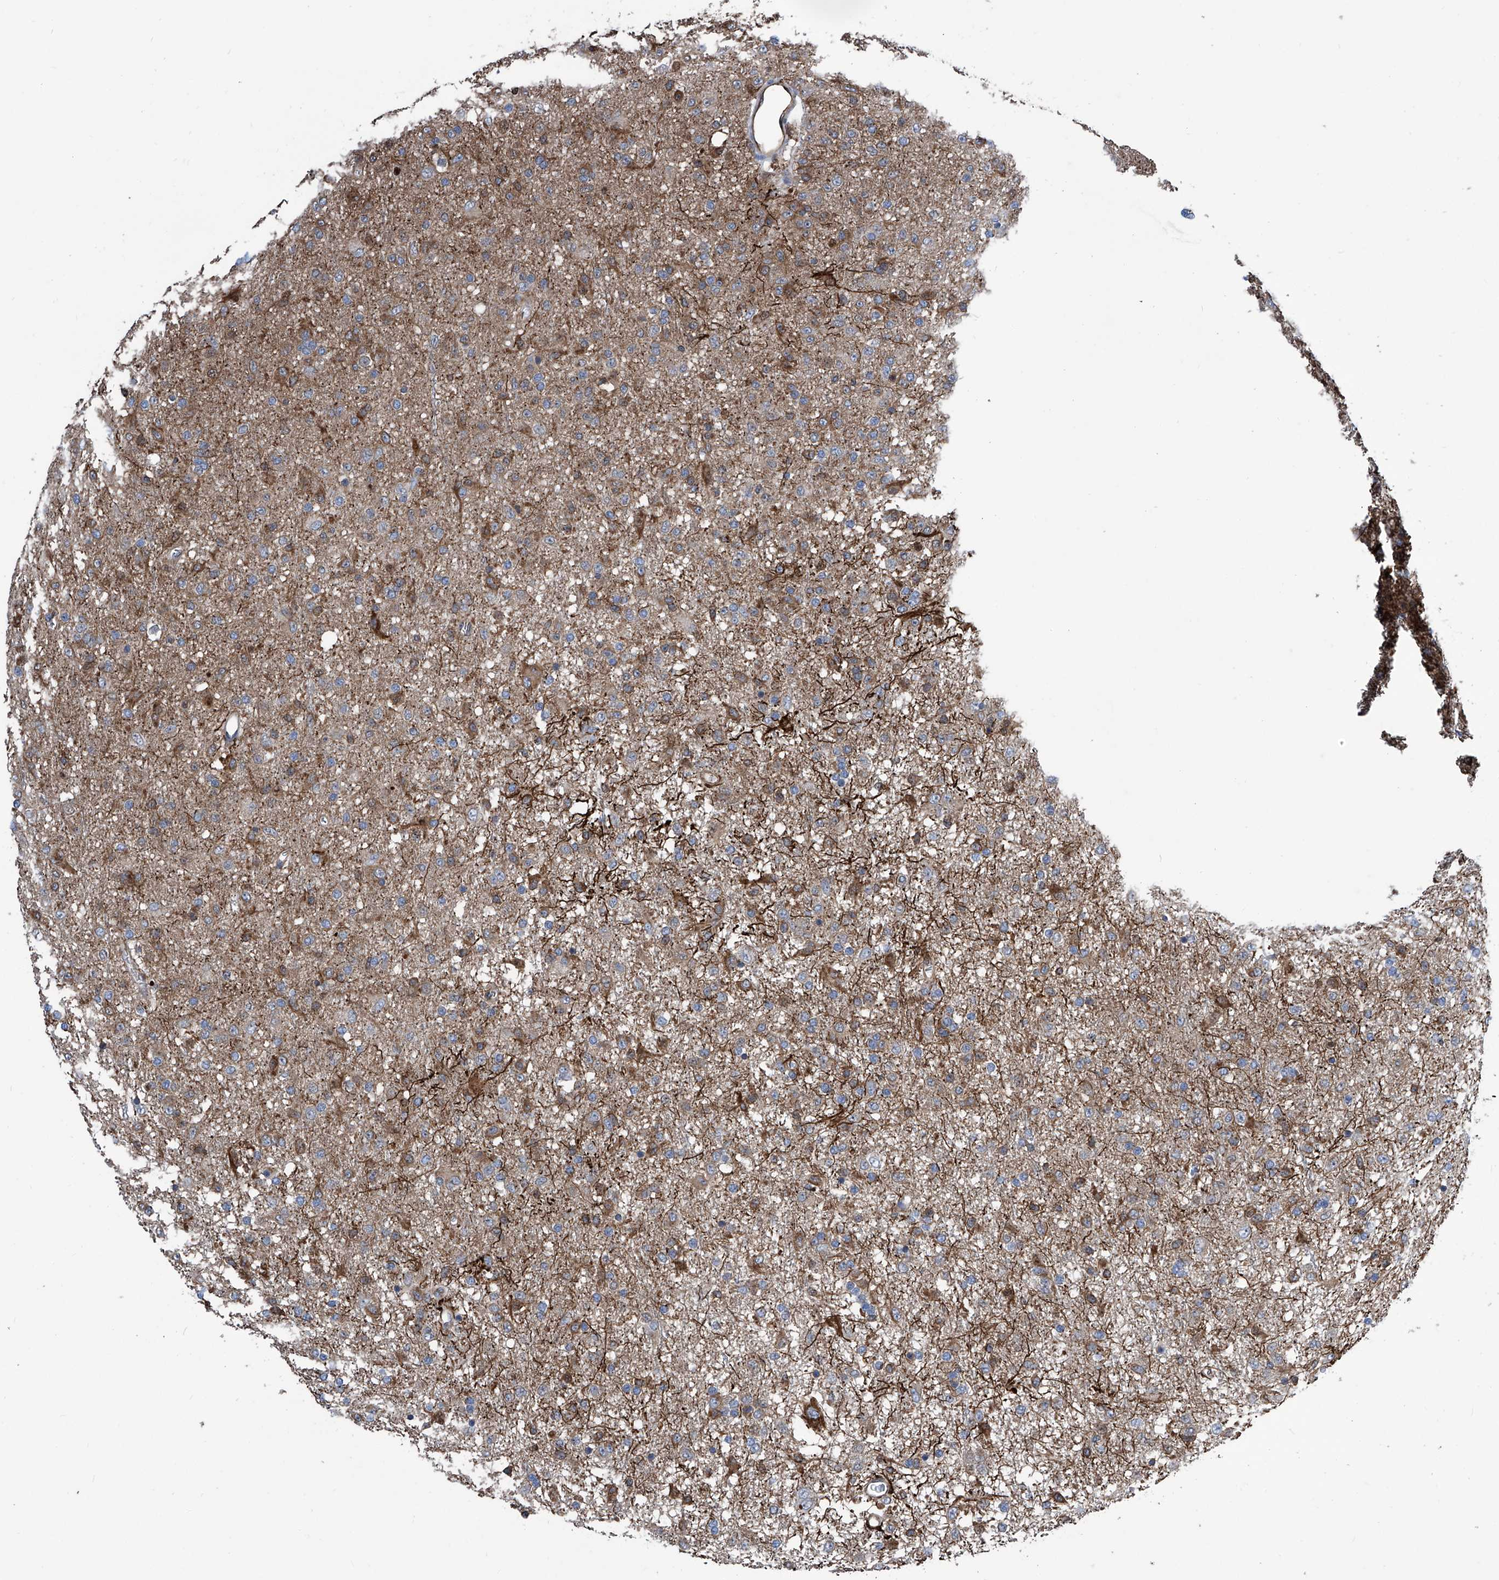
{"staining": {"intensity": "weak", "quantity": "25%-75%", "location": "cytoplasmic/membranous"}, "tissue": "glioma", "cell_type": "Tumor cells", "image_type": "cancer", "snomed": [{"axis": "morphology", "description": "Glioma, malignant, Low grade"}, {"axis": "topography", "description": "Brain"}], "caption": "Human malignant glioma (low-grade) stained for a protein (brown) shows weak cytoplasmic/membranous positive expression in about 25%-75% of tumor cells.", "gene": "ZNF484", "patient": {"sex": "male", "age": 65}}